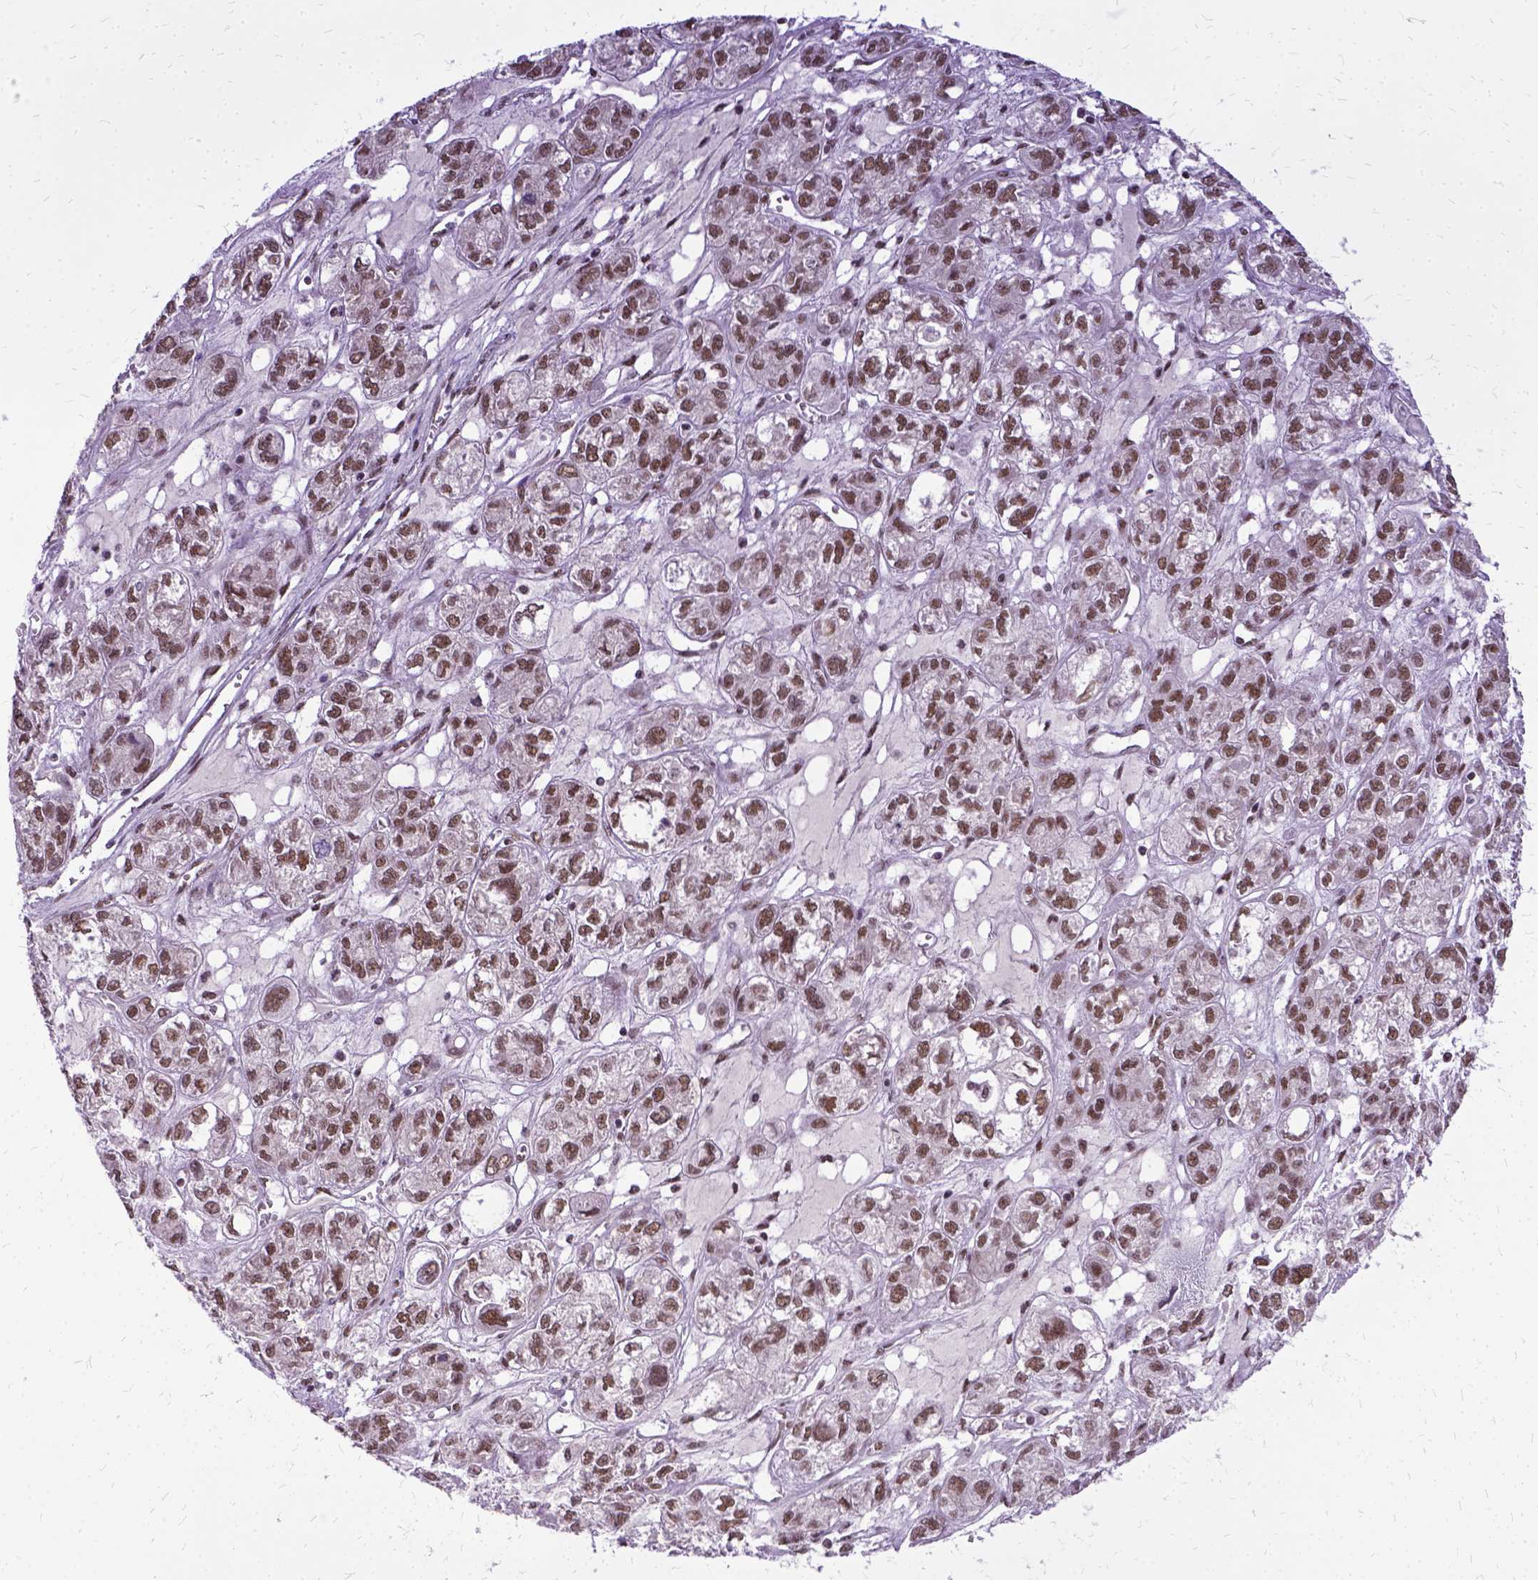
{"staining": {"intensity": "moderate", "quantity": ">75%", "location": "nuclear"}, "tissue": "ovarian cancer", "cell_type": "Tumor cells", "image_type": "cancer", "snomed": [{"axis": "morphology", "description": "Carcinoma, endometroid"}, {"axis": "topography", "description": "Ovary"}], "caption": "Tumor cells display medium levels of moderate nuclear positivity in approximately >75% of cells in ovarian cancer (endometroid carcinoma). (Brightfield microscopy of DAB IHC at high magnification).", "gene": "SETD1A", "patient": {"sex": "female", "age": 64}}